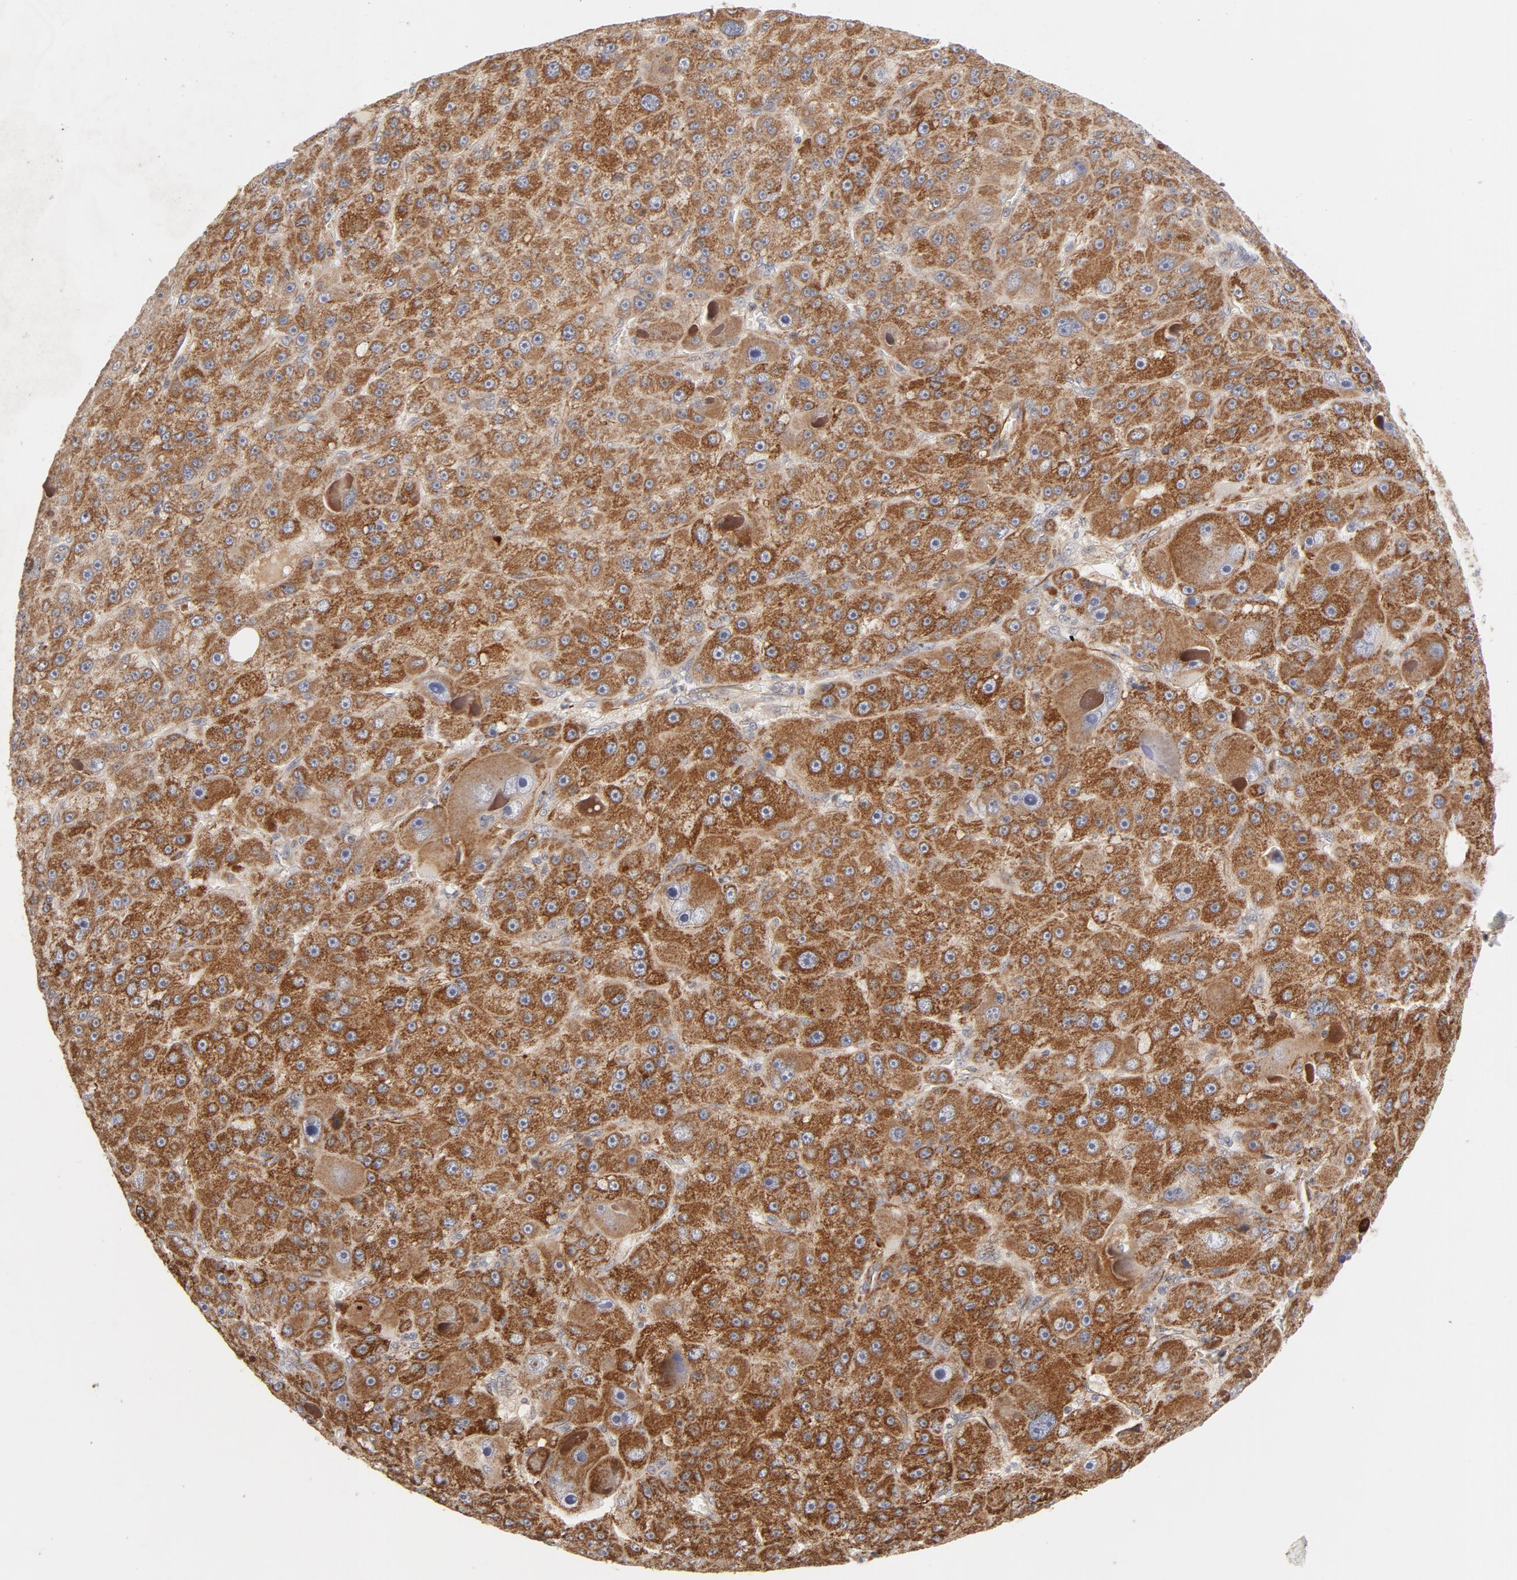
{"staining": {"intensity": "strong", "quantity": ">75%", "location": "cytoplasmic/membranous"}, "tissue": "liver cancer", "cell_type": "Tumor cells", "image_type": "cancer", "snomed": [{"axis": "morphology", "description": "Carcinoma, Hepatocellular, NOS"}, {"axis": "topography", "description": "Liver"}], "caption": "A brown stain labels strong cytoplasmic/membranous positivity of a protein in liver cancer tumor cells. The staining was performed using DAB (3,3'-diaminobenzidine) to visualize the protein expression in brown, while the nuclei were stained in blue with hematoxylin (Magnification: 20x).", "gene": "DNAAF2", "patient": {"sex": "male", "age": 76}}